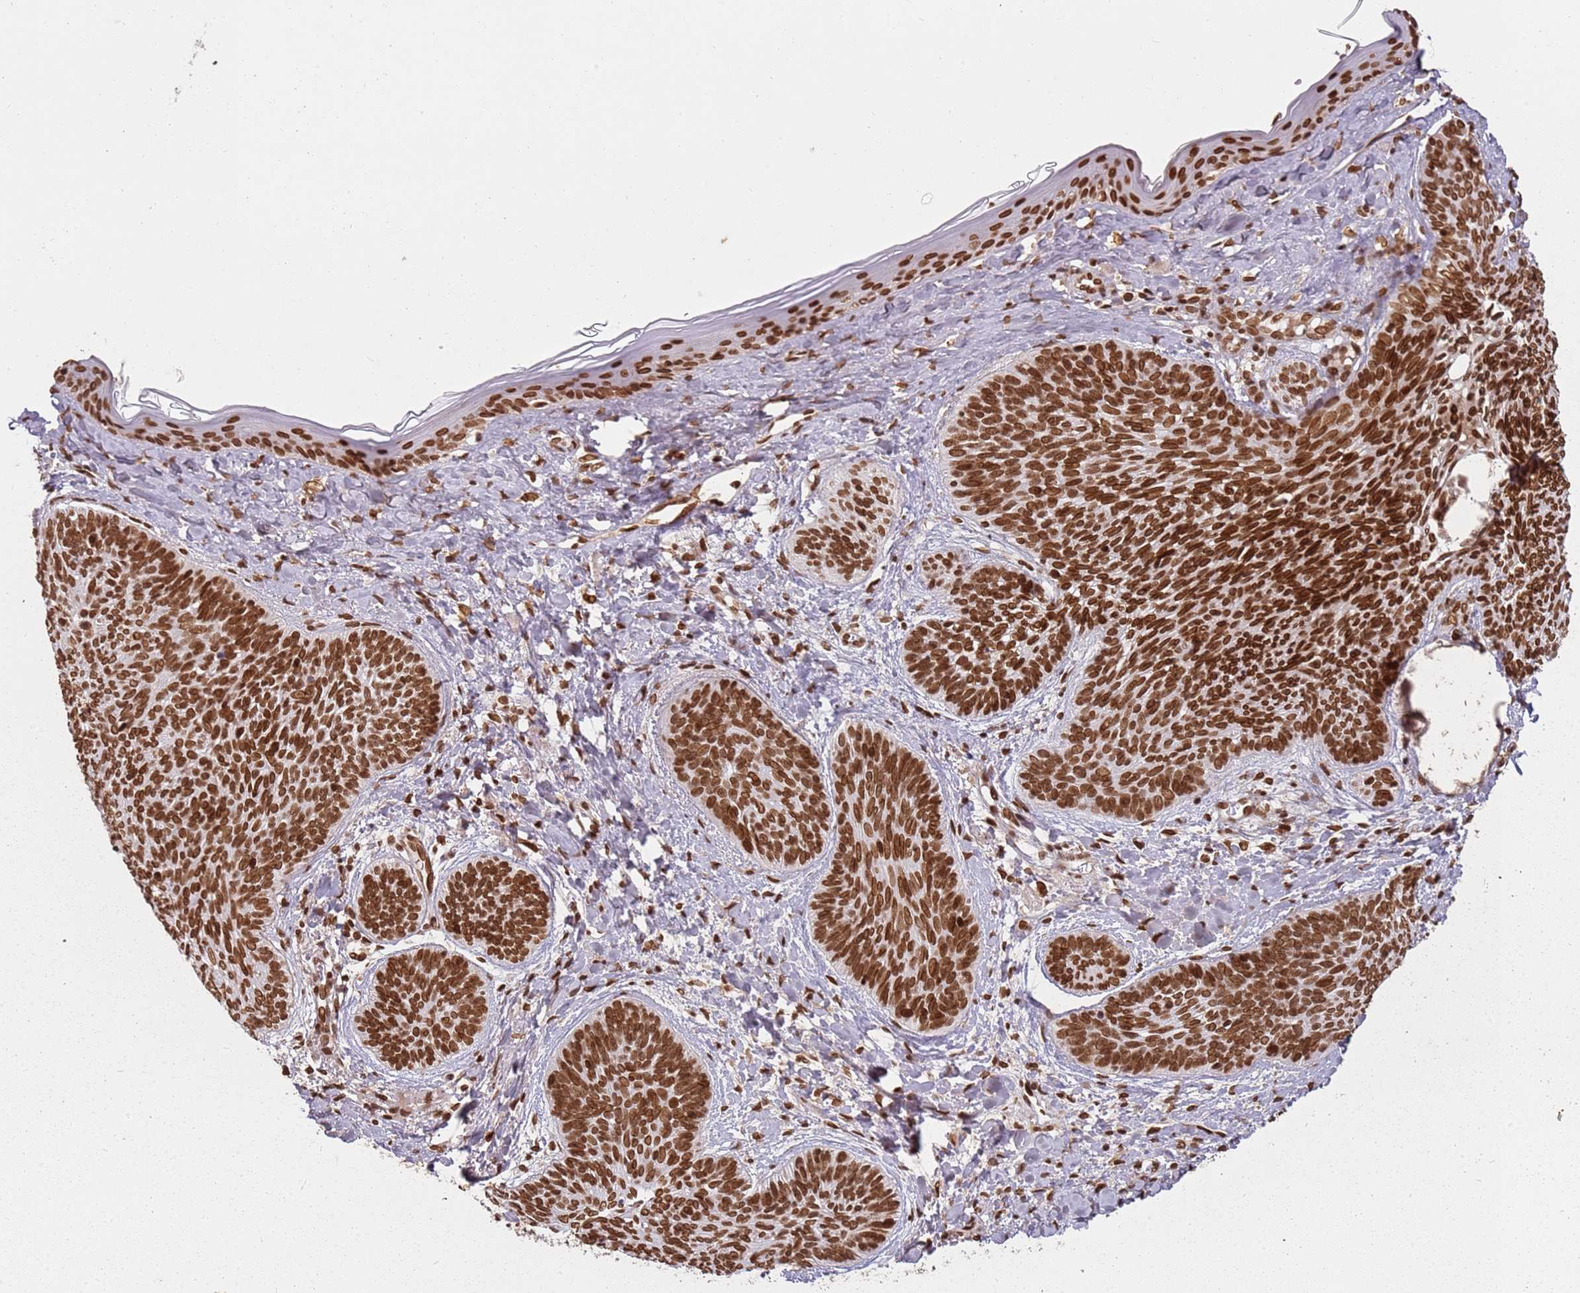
{"staining": {"intensity": "strong", "quantity": ">75%", "location": "nuclear"}, "tissue": "skin cancer", "cell_type": "Tumor cells", "image_type": "cancer", "snomed": [{"axis": "morphology", "description": "Basal cell carcinoma"}, {"axis": "topography", "description": "Skin"}], "caption": "About >75% of tumor cells in human skin cancer show strong nuclear protein expression as visualized by brown immunohistochemical staining.", "gene": "TENT4A", "patient": {"sex": "female", "age": 81}}